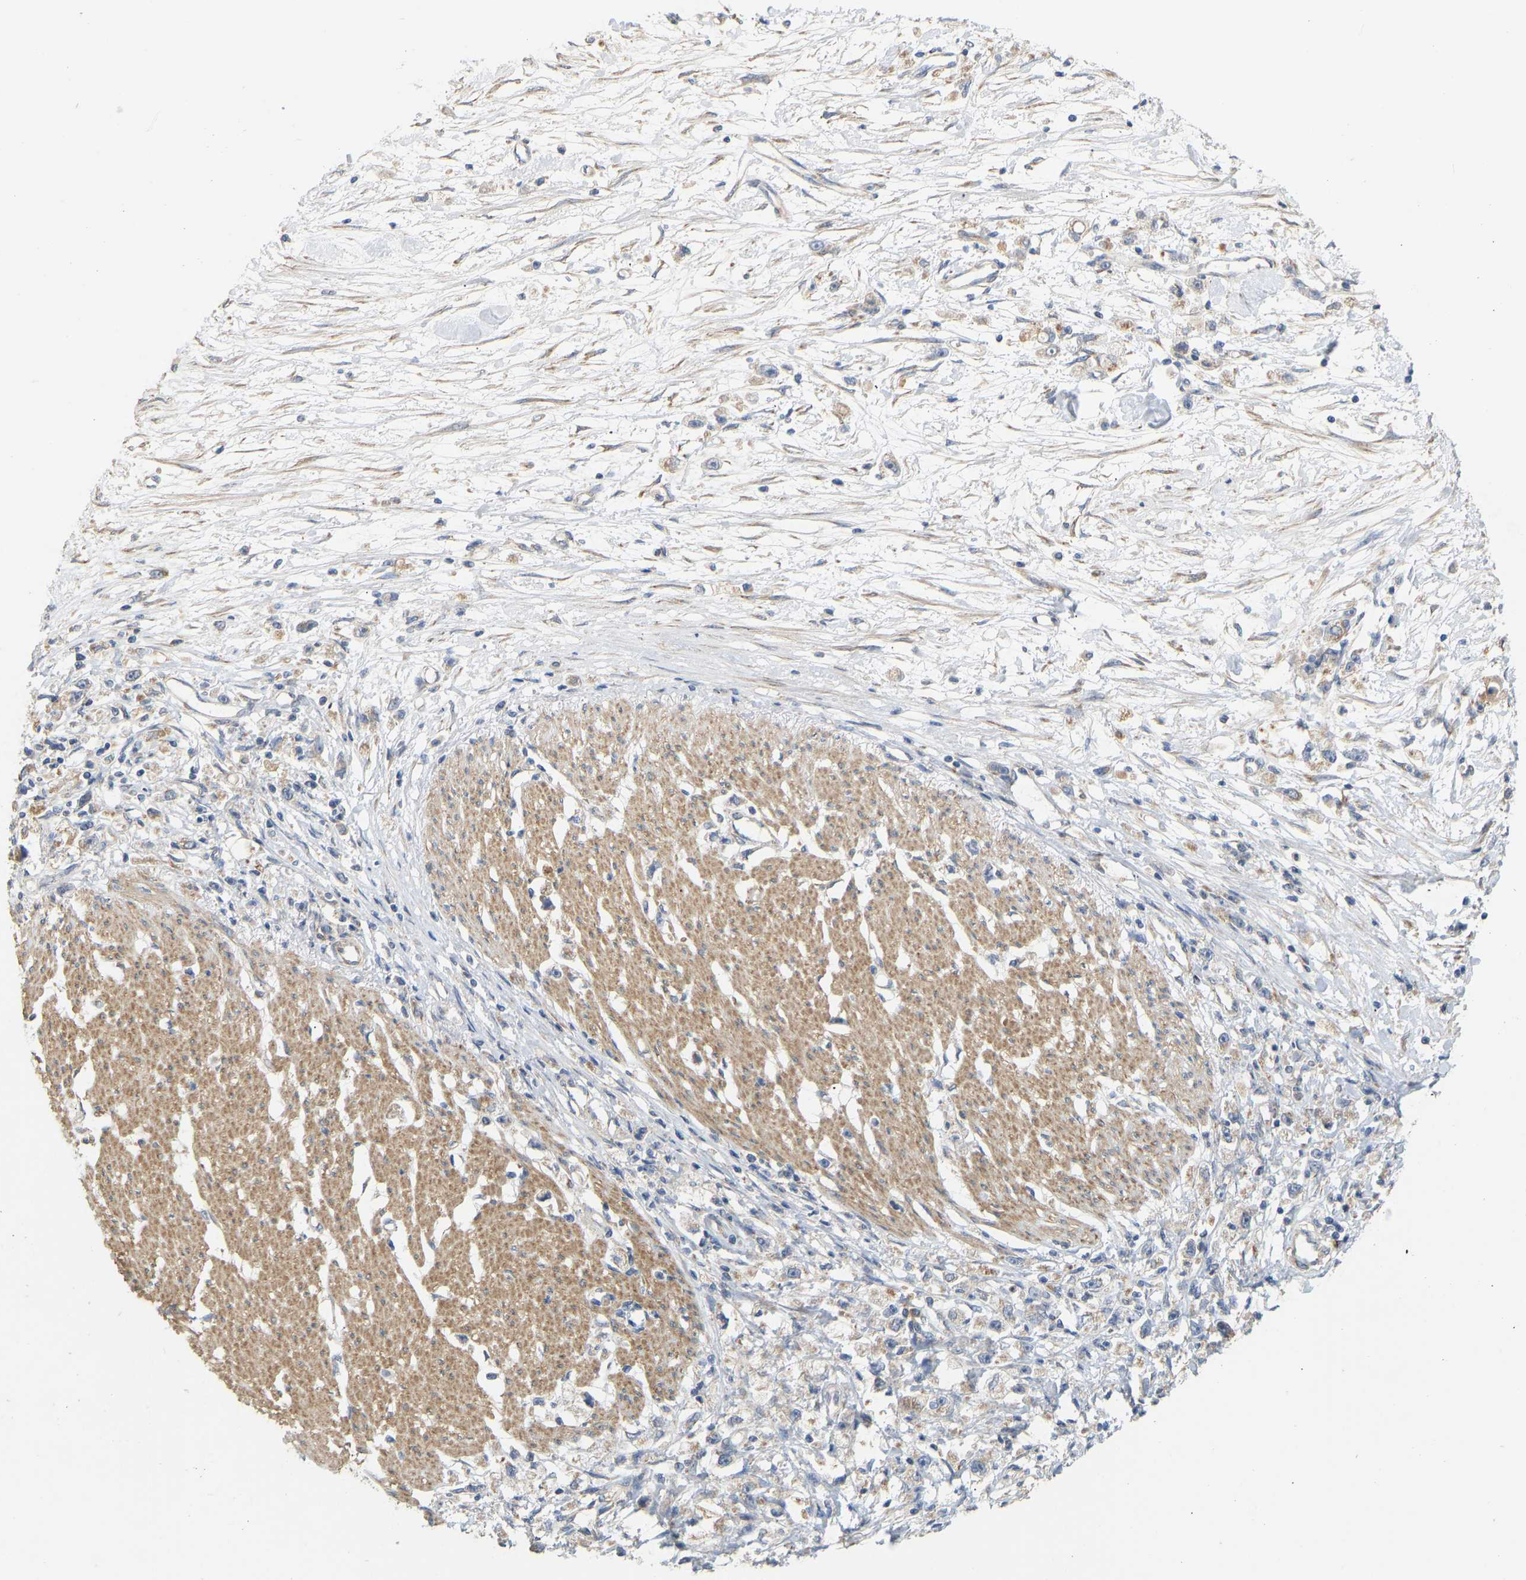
{"staining": {"intensity": "weak", "quantity": "<25%", "location": "cytoplasmic/membranous"}, "tissue": "stomach cancer", "cell_type": "Tumor cells", "image_type": "cancer", "snomed": [{"axis": "morphology", "description": "Adenocarcinoma, NOS"}, {"axis": "topography", "description": "Stomach"}], "caption": "The micrograph displays no significant expression in tumor cells of stomach cancer.", "gene": "HACD2", "patient": {"sex": "female", "age": 59}}